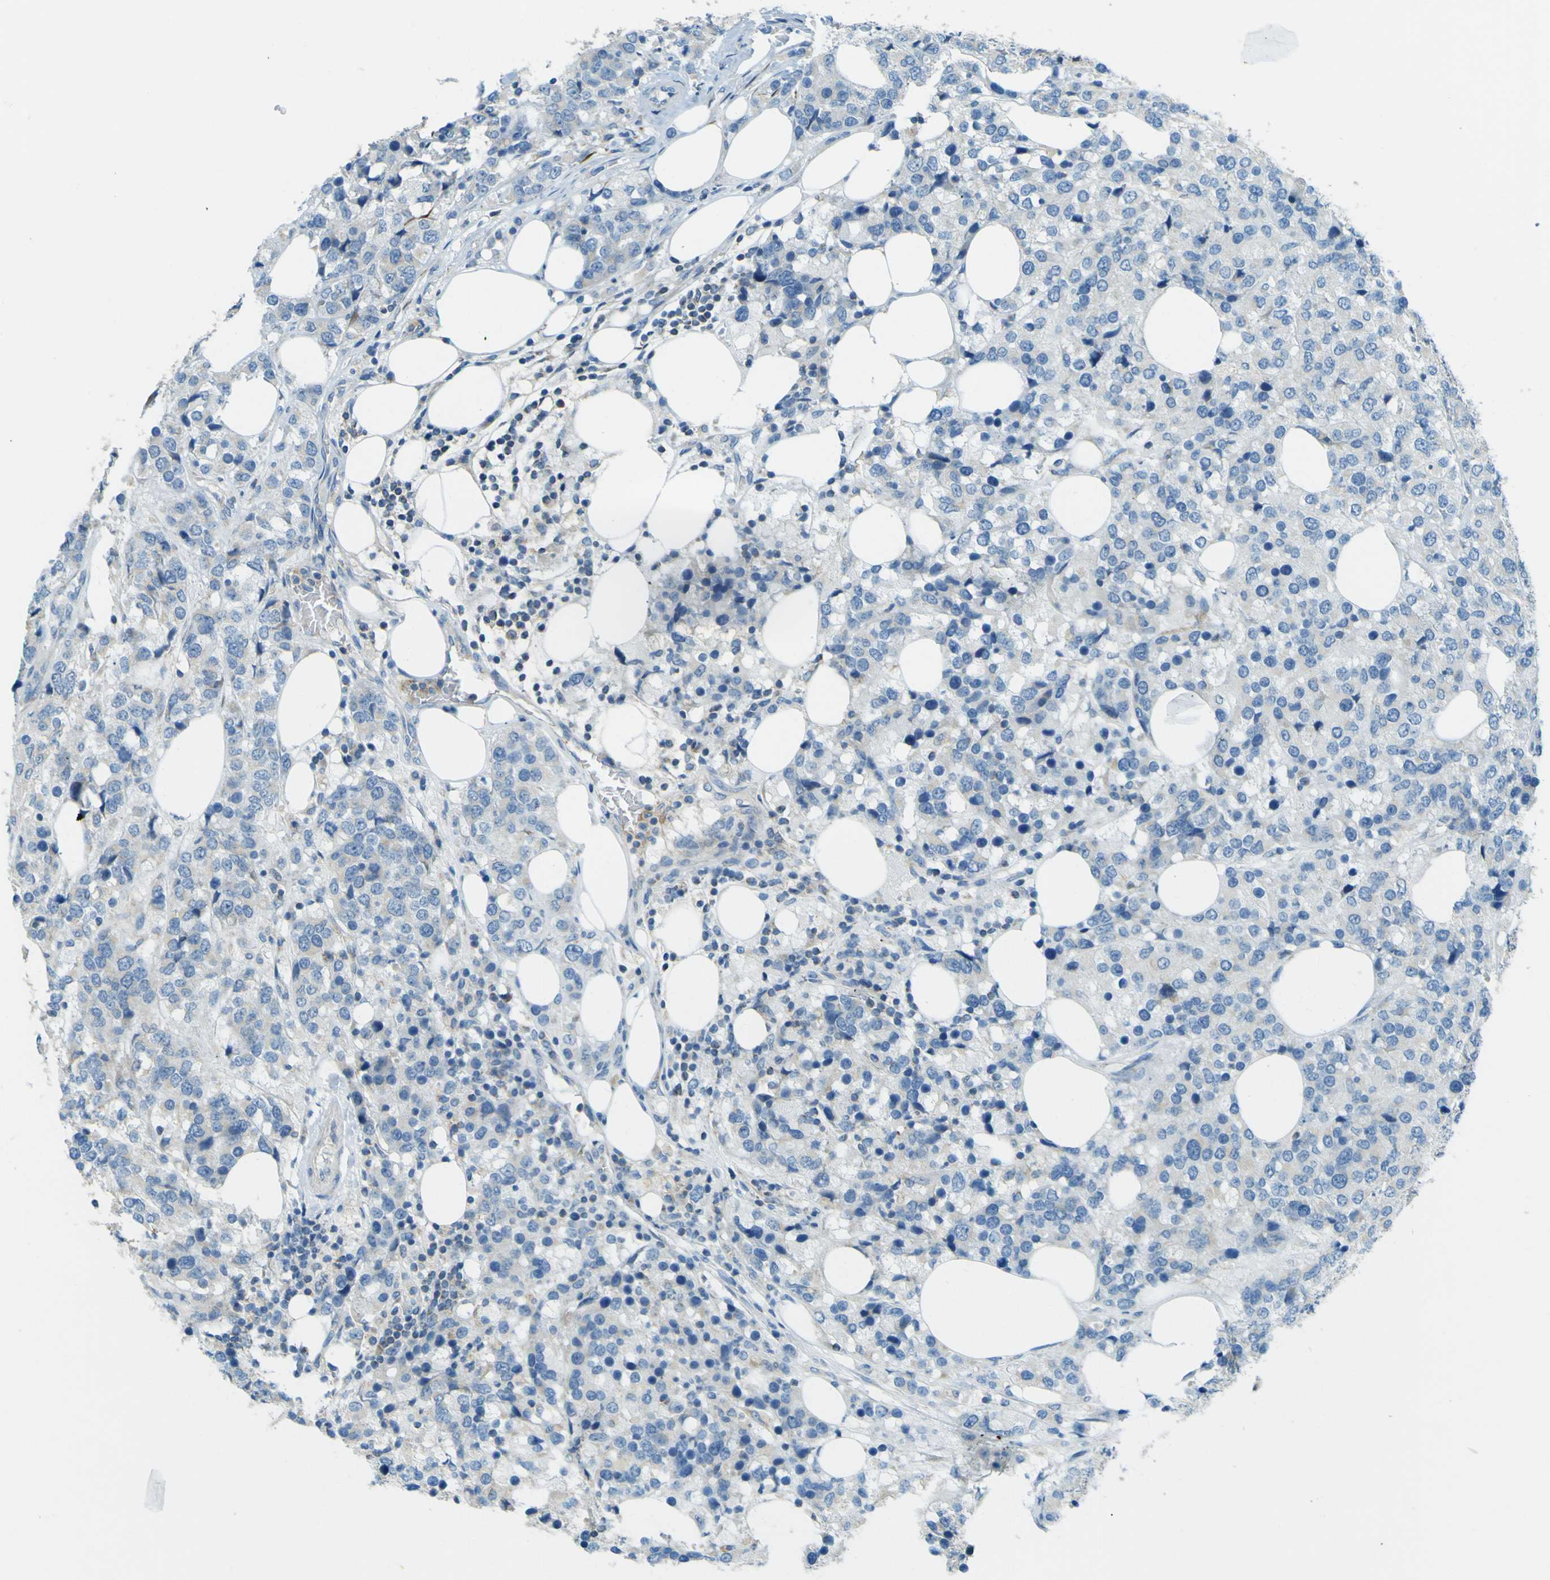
{"staining": {"intensity": "negative", "quantity": "none", "location": "none"}, "tissue": "breast cancer", "cell_type": "Tumor cells", "image_type": "cancer", "snomed": [{"axis": "morphology", "description": "Duct carcinoma"}, {"axis": "topography", "description": "Breast"}], "caption": "Breast cancer (invasive ductal carcinoma) was stained to show a protein in brown. There is no significant positivity in tumor cells.", "gene": "FKTN", "patient": {"sex": "female", "age": 68}}